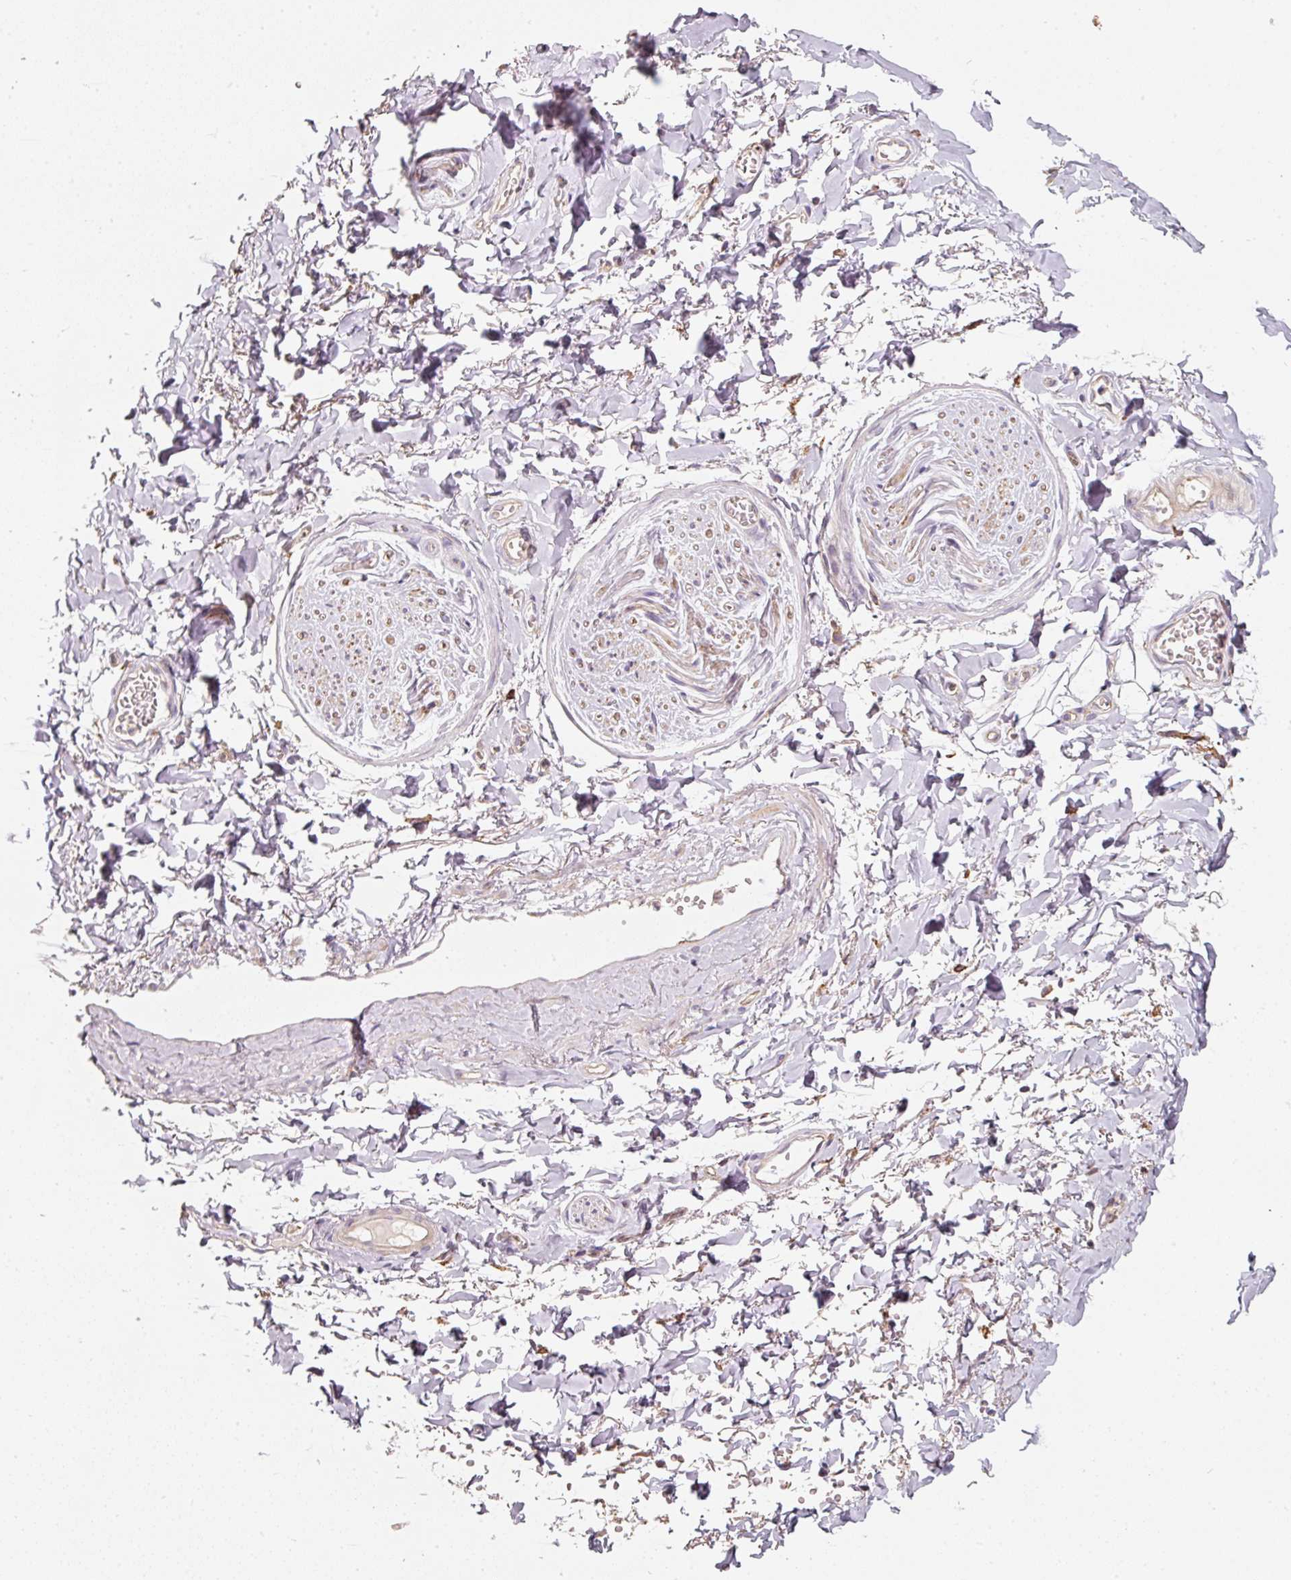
{"staining": {"intensity": "negative", "quantity": "none", "location": "none"}, "tissue": "adipose tissue", "cell_type": "Adipocytes", "image_type": "normal", "snomed": [{"axis": "morphology", "description": "Normal tissue, NOS"}, {"axis": "topography", "description": "Vulva"}, {"axis": "topography", "description": "Vagina"}, {"axis": "topography", "description": "Peripheral nerve tissue"}], "caption": "The image shows no staining of adipocytes in benign adipose tissue. (Immunohistochemistry (ihc), brightfield microscopy, high magnification).", "gene": "IQGAP2", "patient": {"sex": "female", "age": 66}}